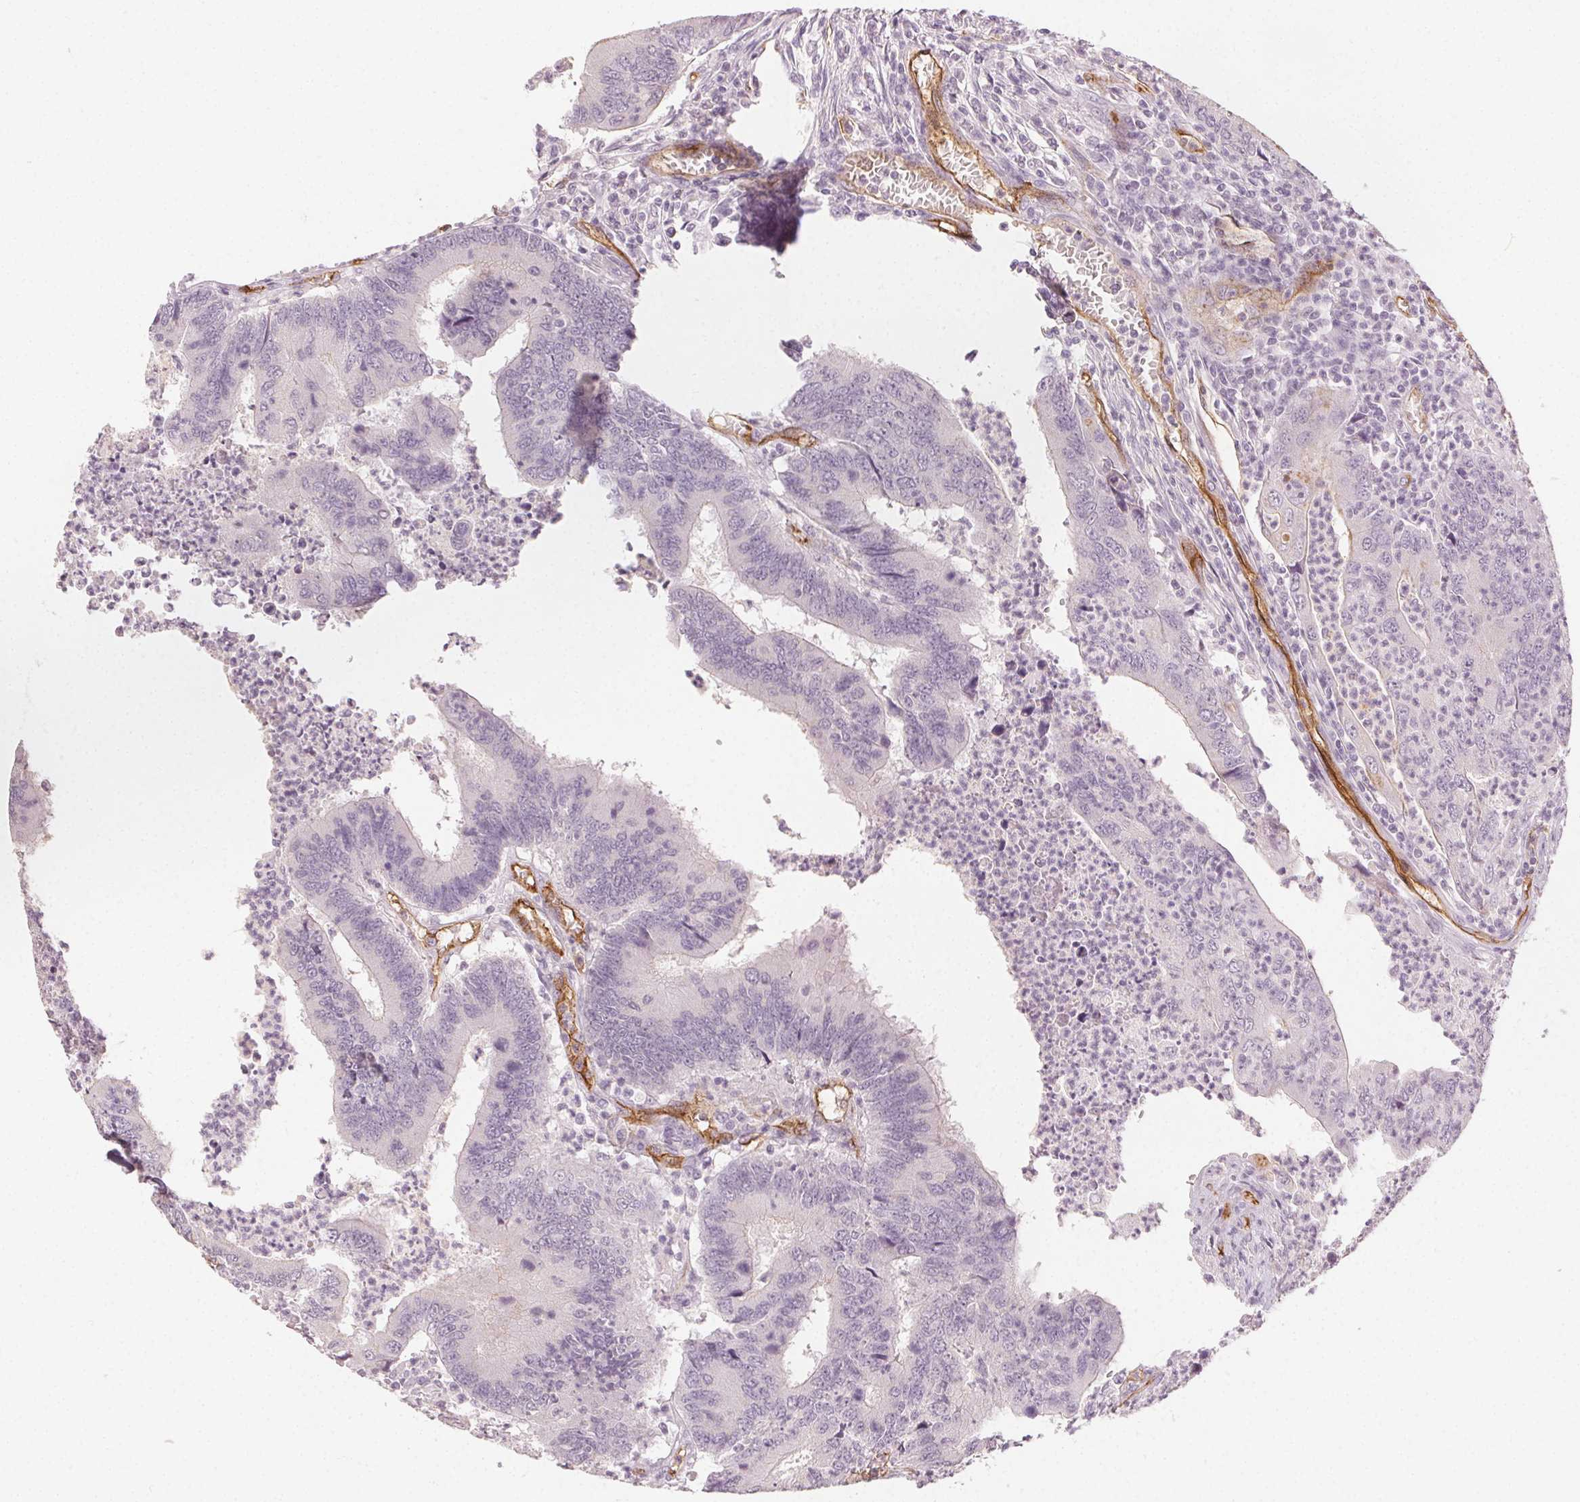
{"staining": {"intensity": "negative", "quantity": "none", "location": "none"}, "tissue": "colorectal cancer", "cell_type": "Tumor cells", "image_type": "cancer", "snomed": [{"axis": "morphology", "description": "Adenocarcinoma, NOS"}, {"axis": "topography", "description": "Colon"}], "caption": "Immunohistochemical staining of human colorectal cancer demonstrates no significant expression in tumor cells.", "gene": "PODXL", "patient": {"sex": "female", "age": 67}}